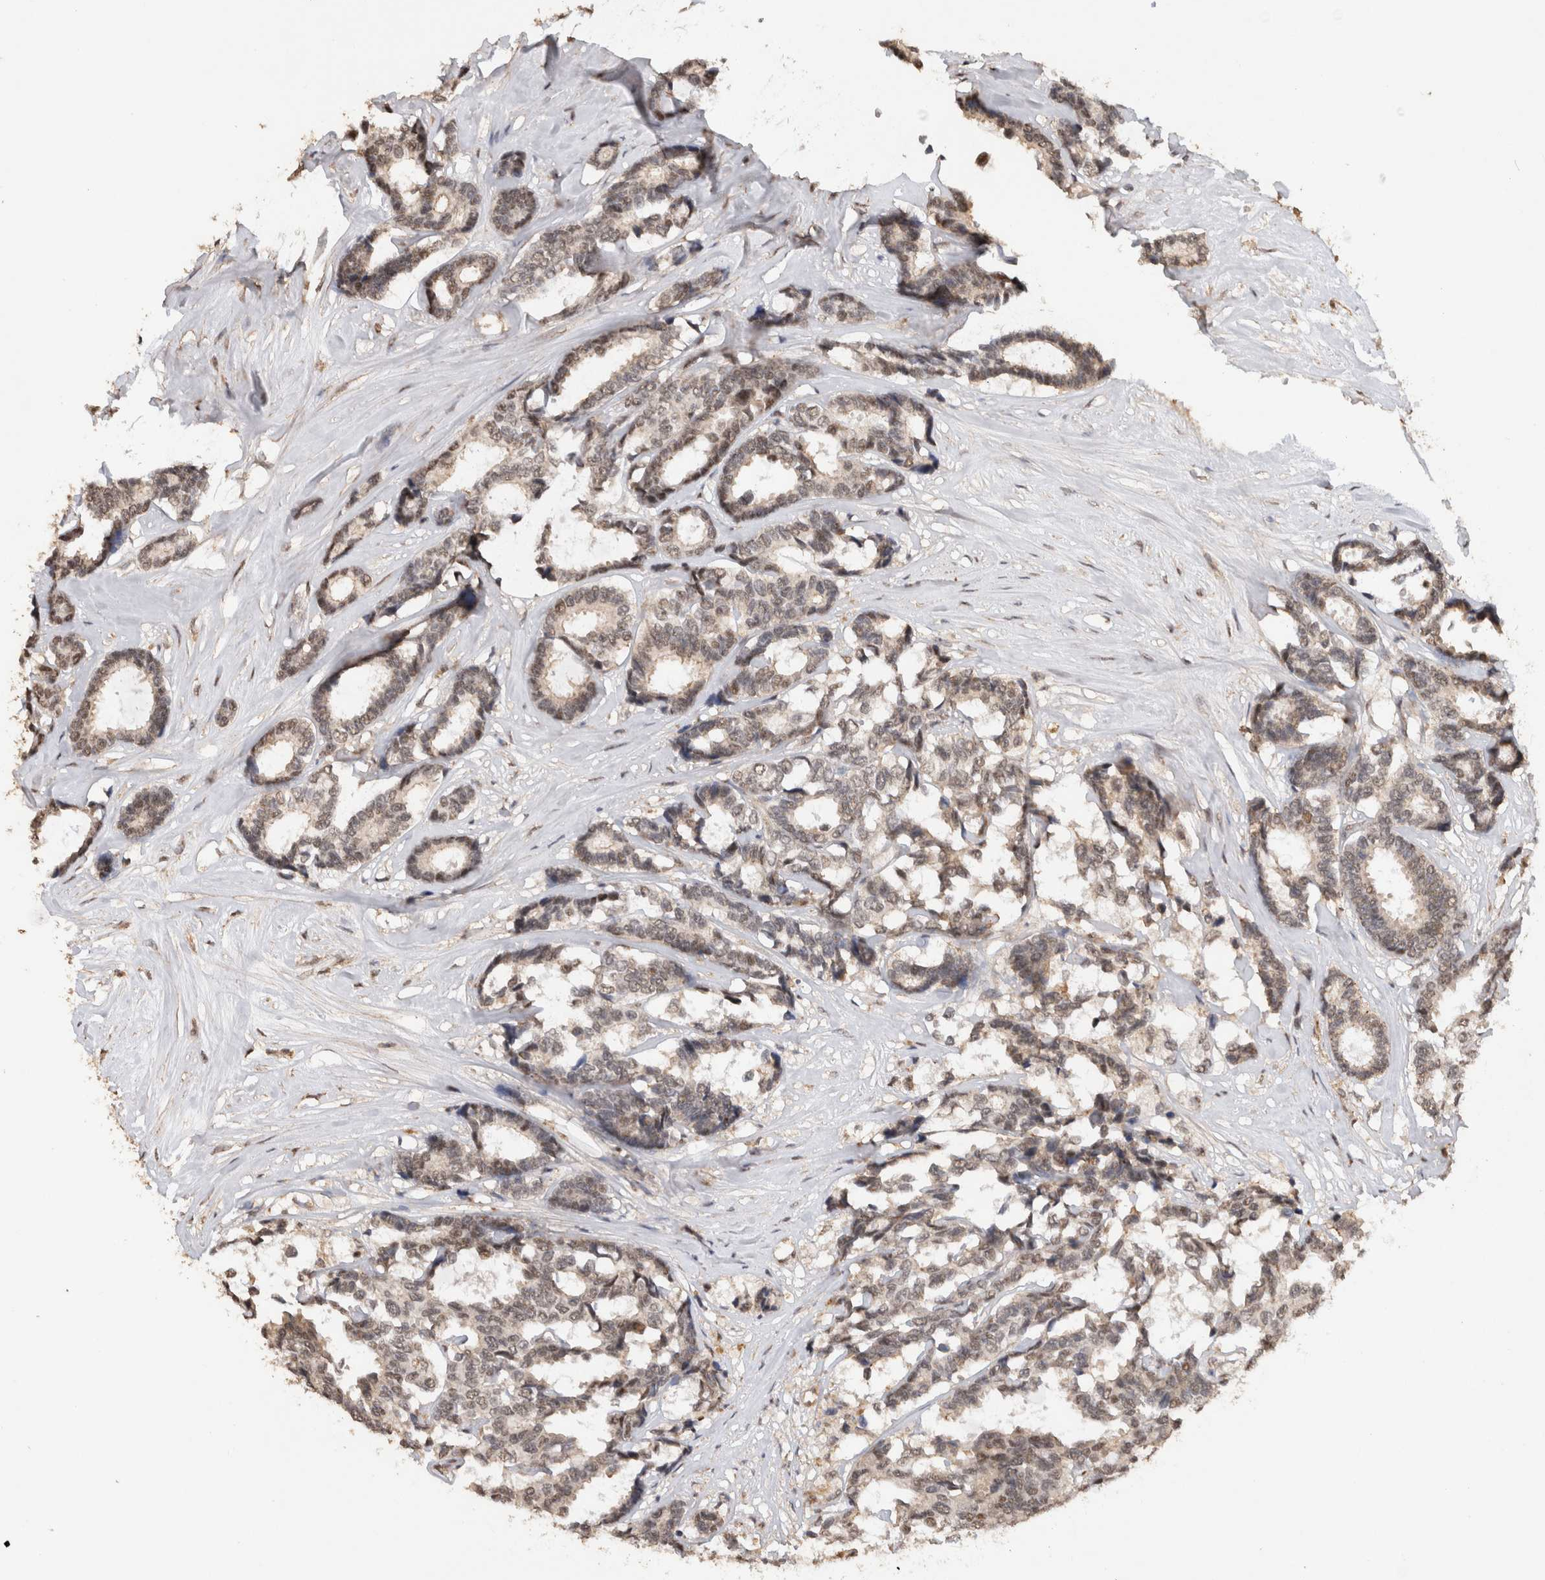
{"staining": {"intensity": "weak", "quantity": ">75%", "location": "cytoplasmic/membranous,nuclear"}, "tissue": "breast cancer", "cell_type": "Tumor cells", "image_type": "cancer", "snomed": [{"axis": "morphology", "description": "Duct carcinoma"}, {"axis": "topography", "description": "Breast"}], "caption": "Tumor cells show low levels of weak cytoplasmic/membranous and nuclear positivity in about >75% of cells in human breast intraductal carcinoma. (DAB (3,3'-diaminobenzidine) IHC, brown staining for protein, blue staining for nuclei).", "gene": "KEAP1", "patient": {"sex": "female", "age": 87}}